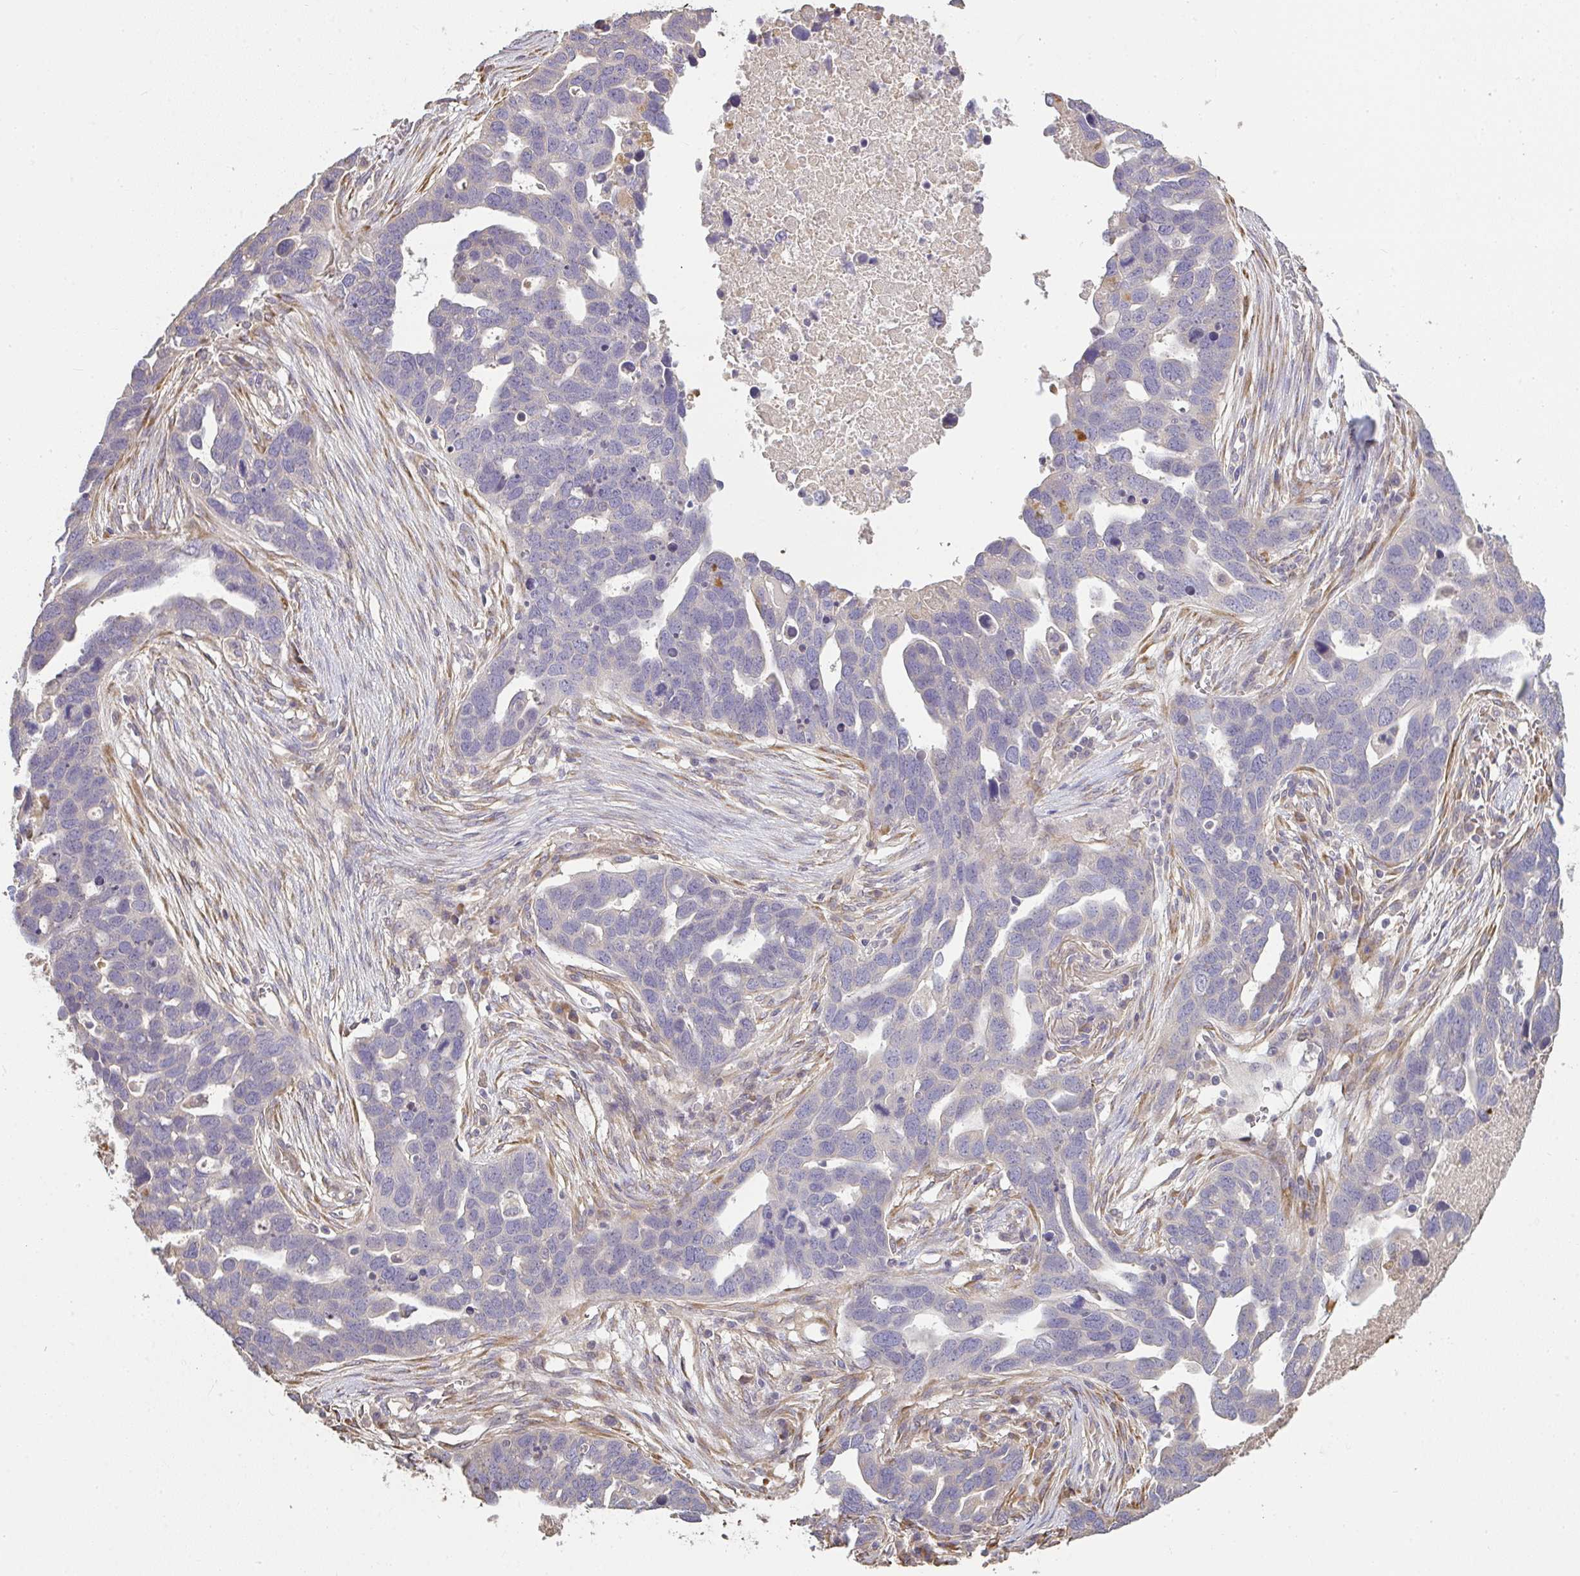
{"staining": {"intensity": "weak", "quantity": "<25%", "location": "cytoplasmic/membranous"}, "tissue": "ovarian cancer", "cell_type": "Tumor cells", "image_type": "cancer", "snomed": [{"axis": "morphology", "description": "Cystadenocarcinoma, serous, NOS"}, {"axis": "topography", "description": "Ovary"}], "caption": "Tumor cells show no significant protein positivity in ovarian serous cystadenocarcinoma.", "gene": "BRINP3", "patient": {"sex": "female", "age": 54}}